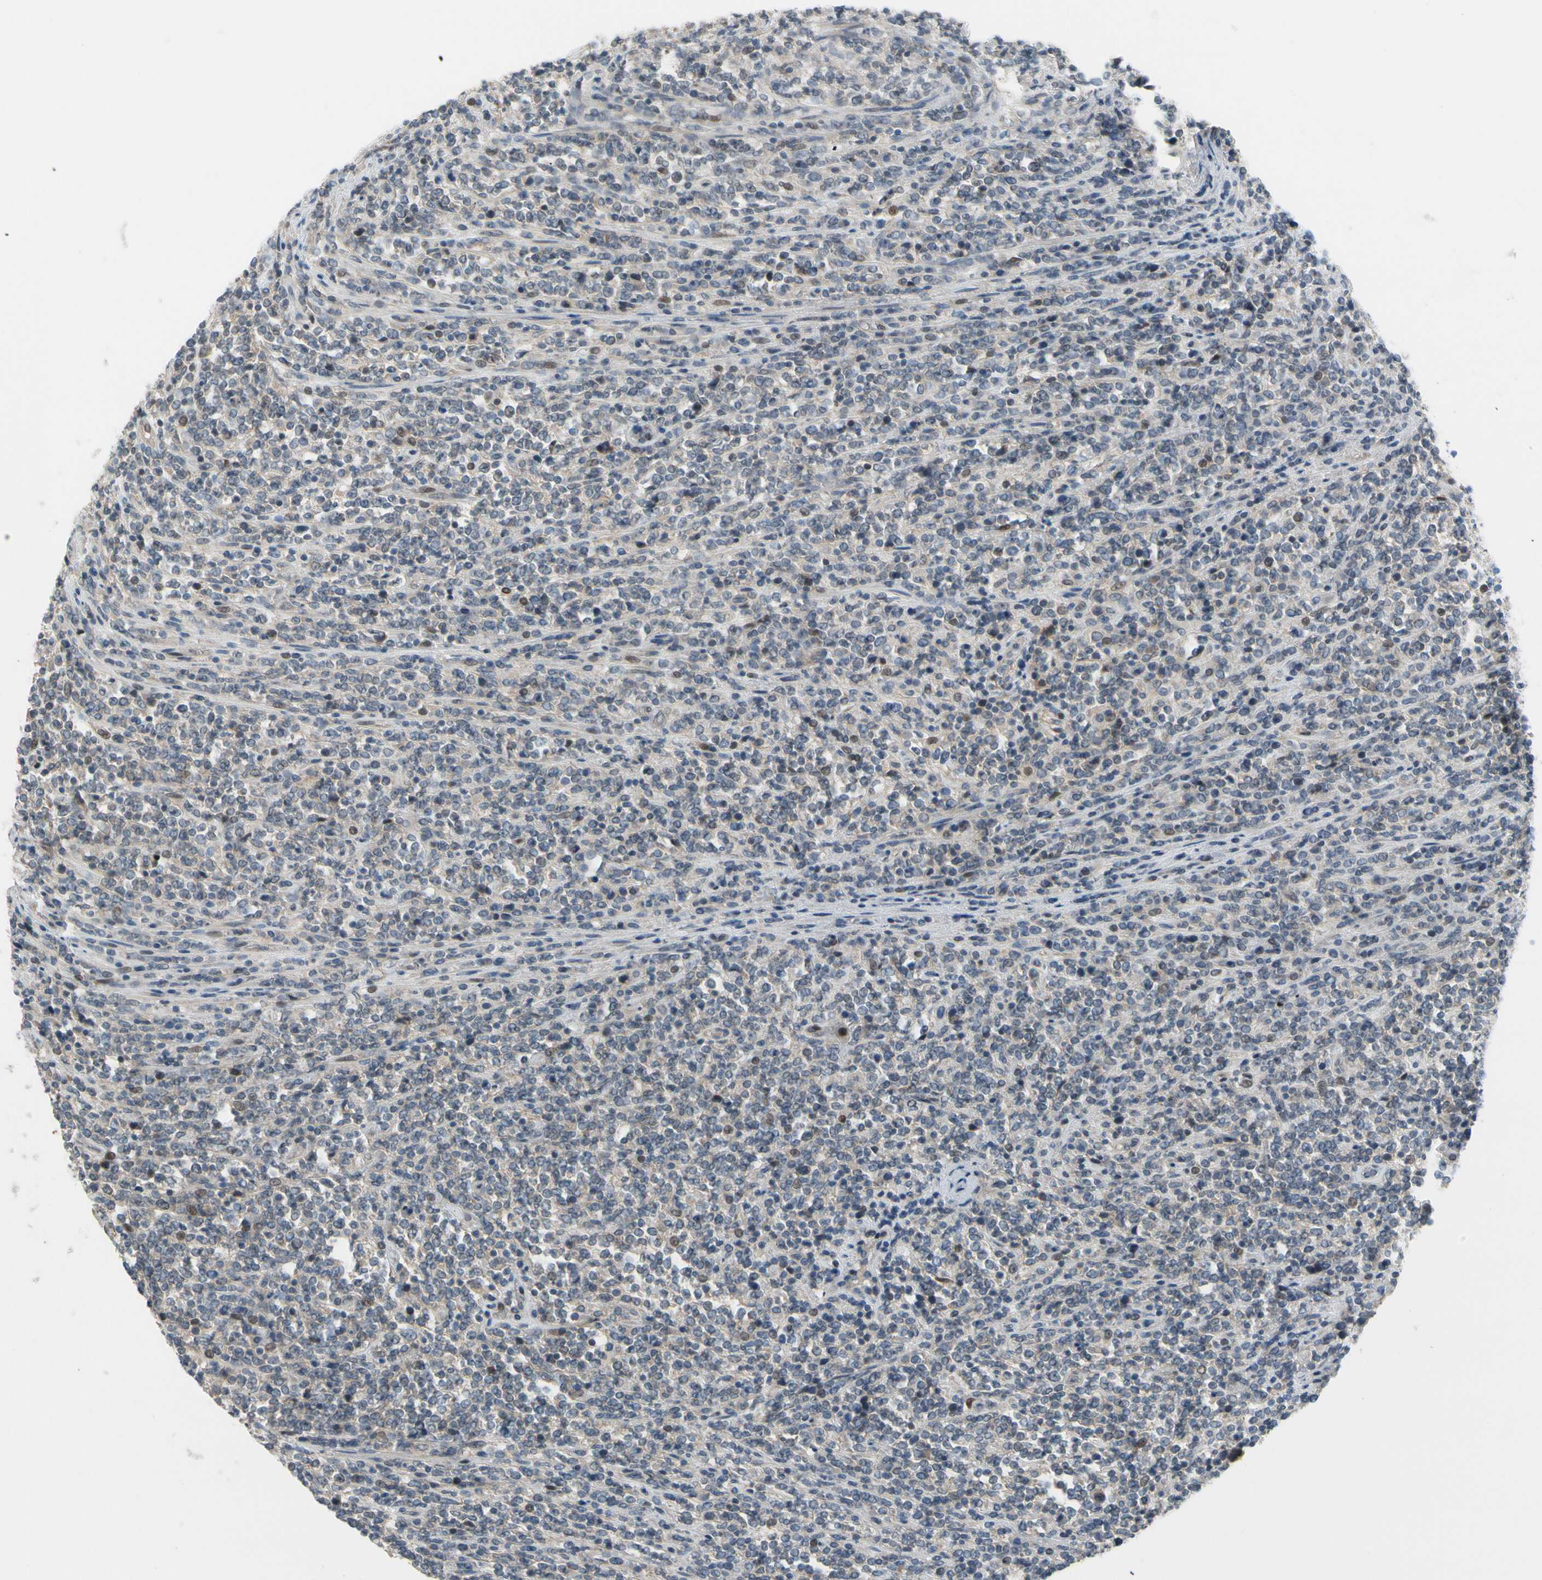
{"staining": {"intensity": "weak", "quantity": "<25%", "location": "nuclear"}, "tissue": "lymphoma", "cell_type": "Tumor cells", "image_type": "cancer", "snomed": [{"axis": "morphology", "description": "Malignant lymphoma, non-Hodgkin's type, High grade"}, {"axis": "topography", "description": "Soft tissue"}], "caption": "Lymphoma was stained to show a protein in brown. There is no significant staining in tumor cells.", "gene": "CFAP36", "patient": {"sex": "male", "age": 18}}